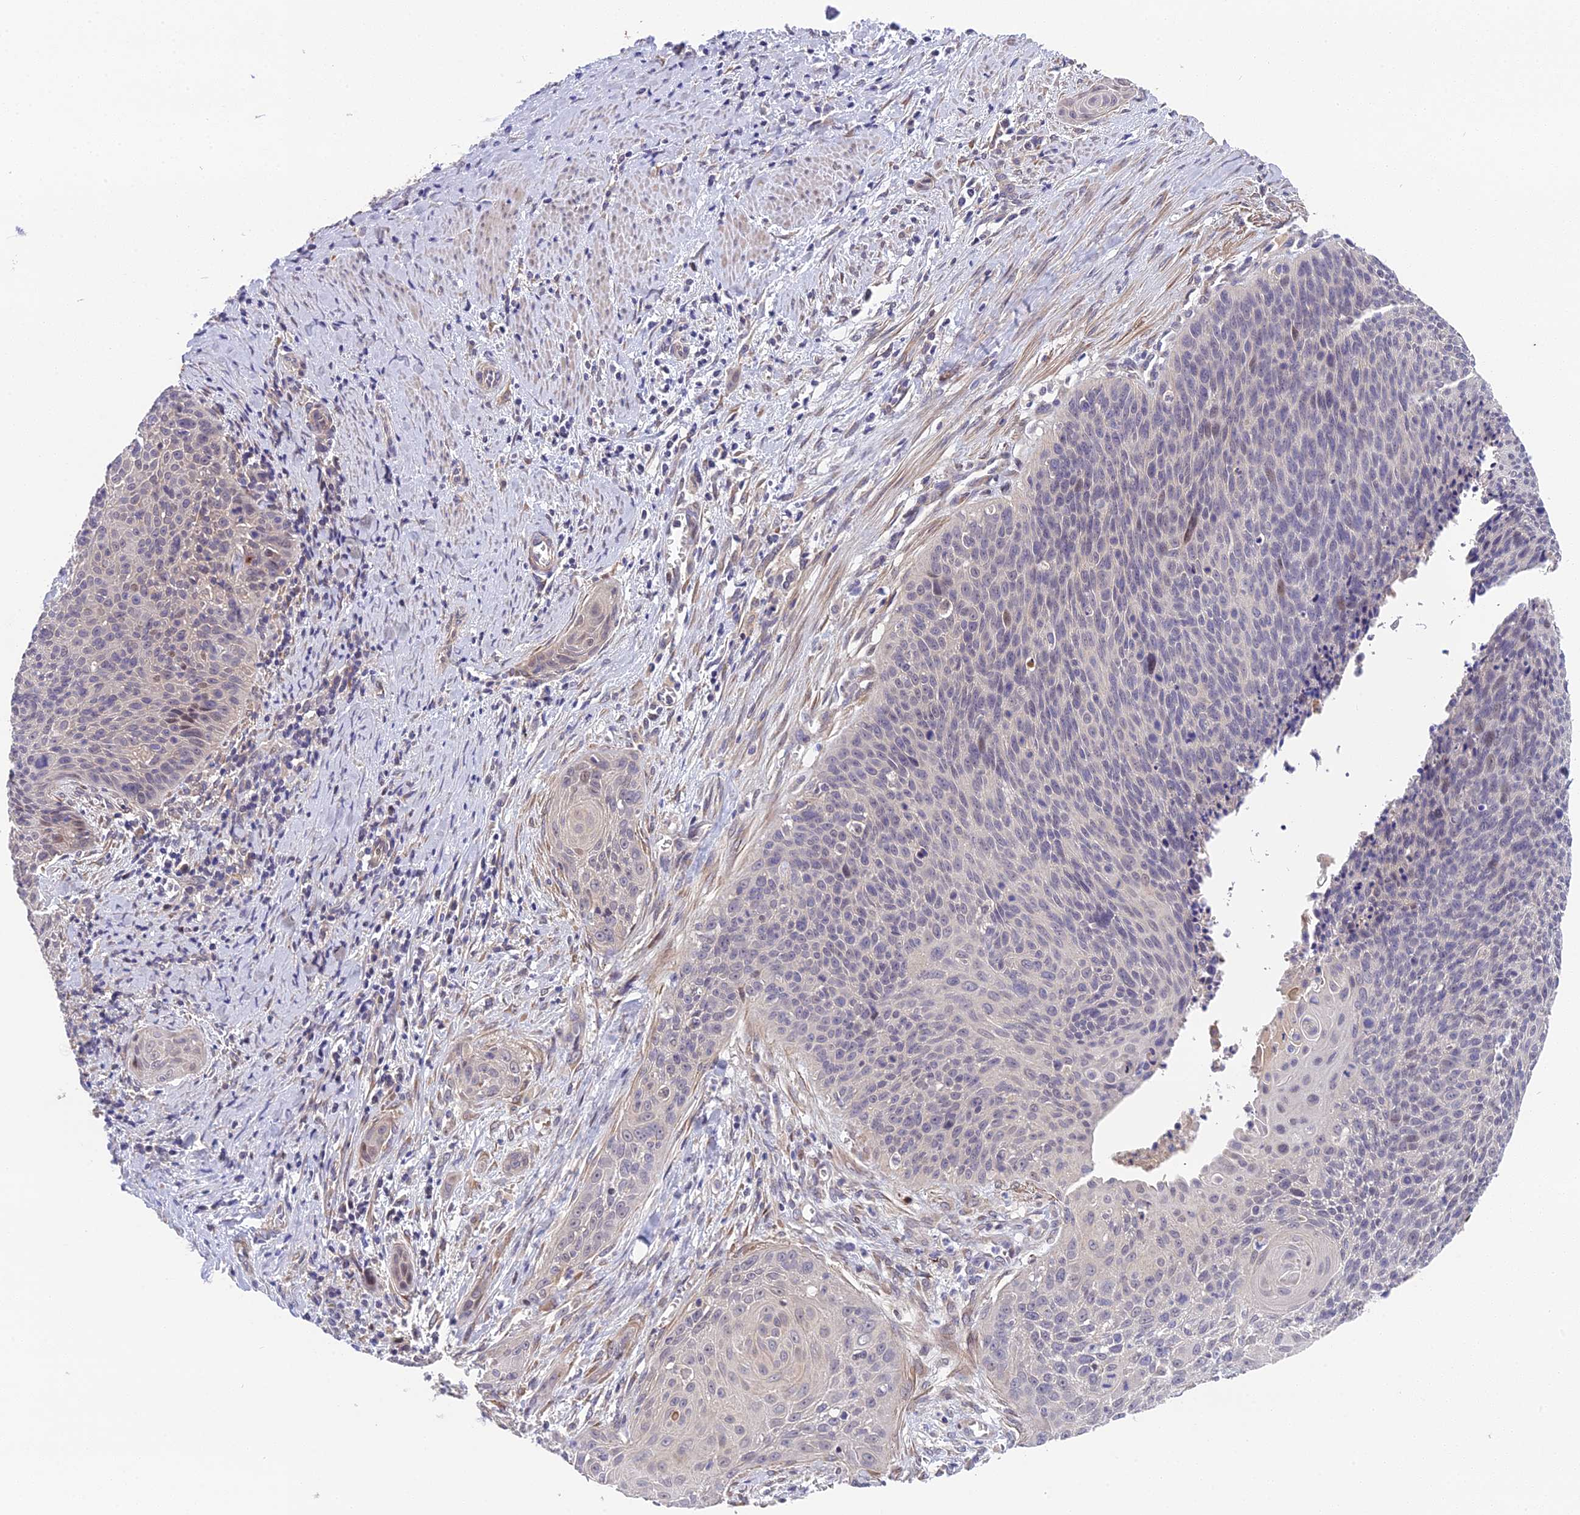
{"staining": {"intensity": "weak", "quantity": "<25%", "location": "nuclear"}, "tissue": "cervical cancer", "cell_type": "Tumor cells", "image_type": "cancer", "snomed": [{"axis": "morphology", "description": "Squamous cell carcinoma, NOS"}, {"axis": "topography", "description": "Cervix"}], "caption": "High magnification brightfield microscopy of cervical cancer stained with DAB (brown) and counterstained with hematoxylin (blue): tumor cells show no significant staining.", "gene": "PUS10", "patient": {"sex": "female", "age": 55}}